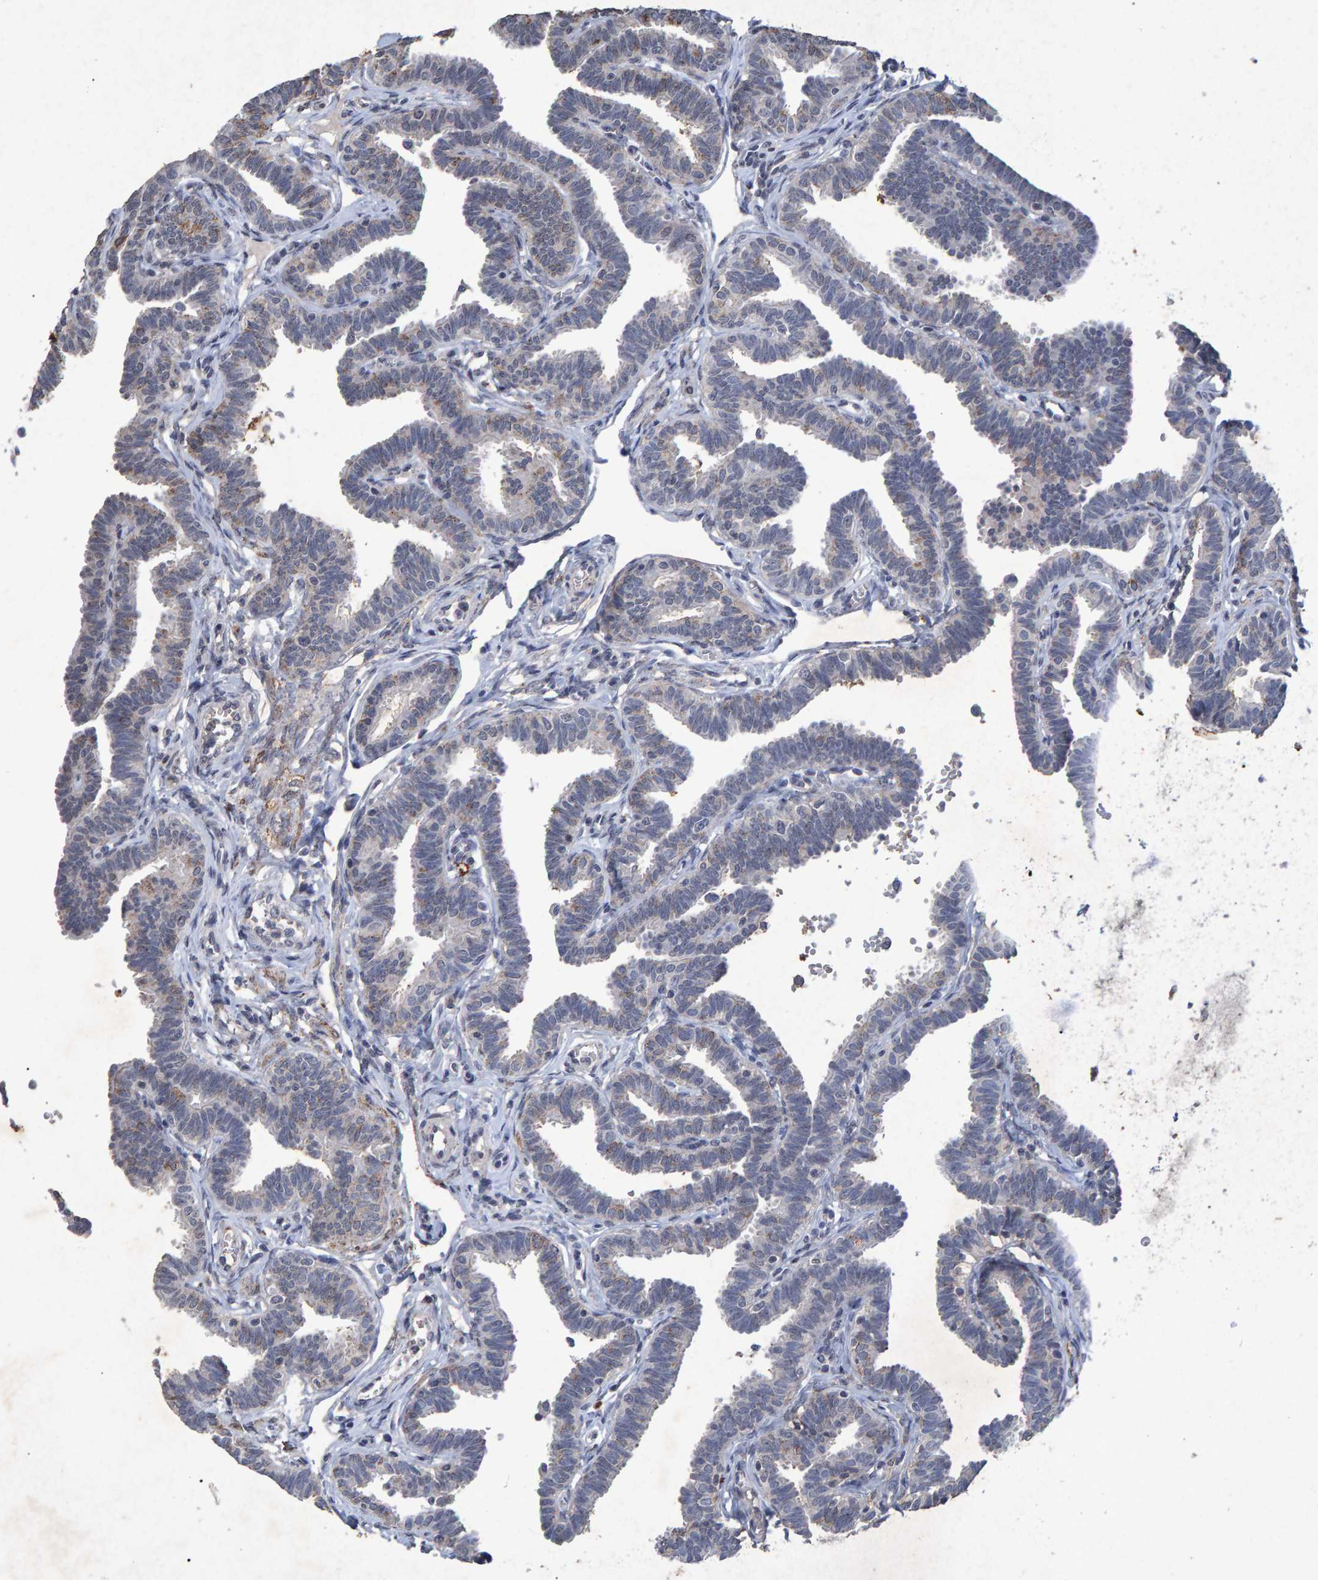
{"staining": {"intensity": "negative", "quantity": "none", "location": "none"}, "tissue": "fallopian tube", "cell_type": "Glandular cells", "image_type": "normal", "snomed": [{"axis": "morphology", "description": "Normal tissue, NOS"}, {"axis": "topography", "description": "Fallopian tube"}, {"axis": "topography", "description": "Ovary"}], "caption": "Fallopian tube was stained to show a protein in brown. There is no significant staining in glandular cells. (Stains: DAB immunohistochemistry with hematoxylin counter stain, Microscopy: brightfield microscopy at high magnification).", "gene": "GALC", "patient": {"sex": "female", "age": 23}}